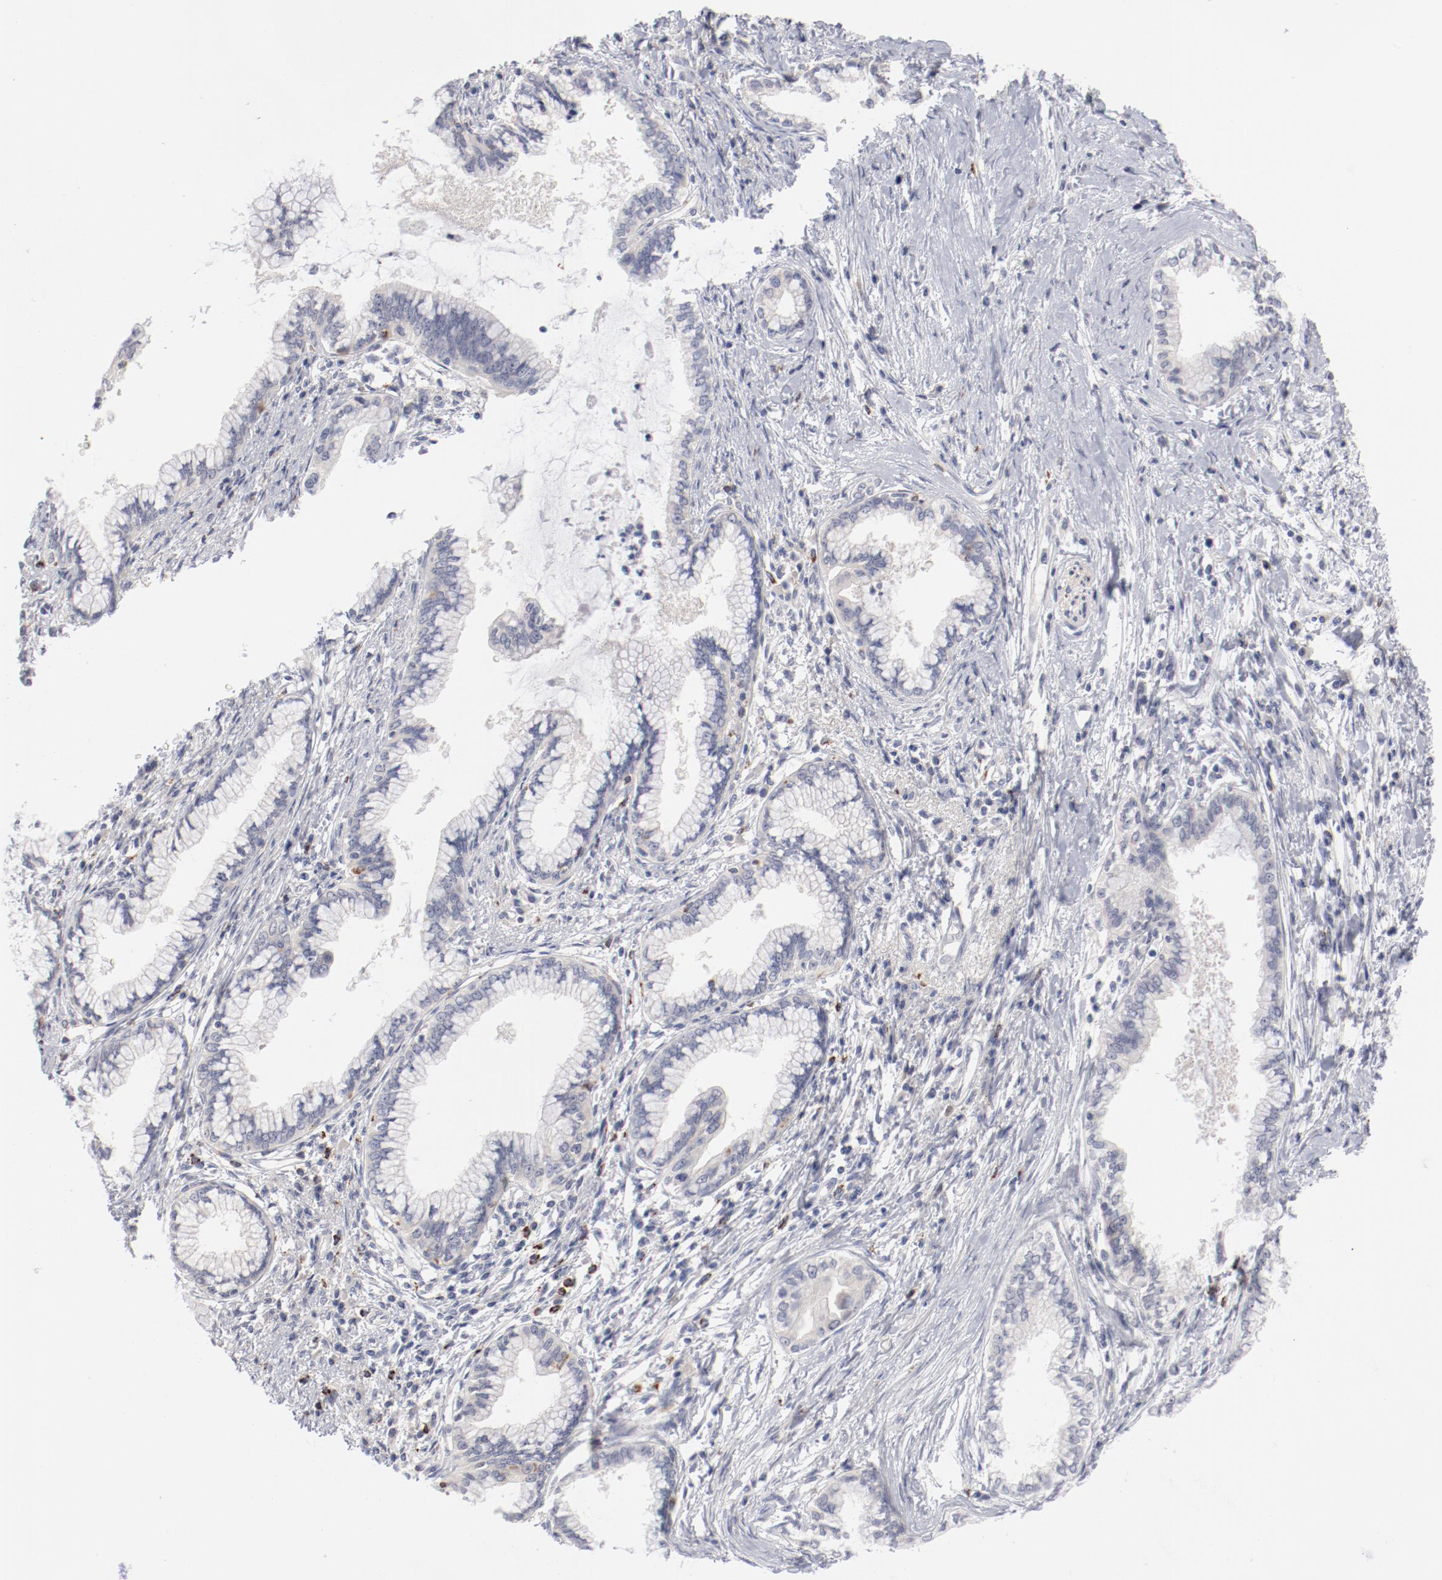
{"staining": {"intensity": "negative", "quantity": "none", "location": "none"}, "tissue": "pancreatic cancer", "cell_type": "Tumor cells", "image_type": "cancer", "snomed": [{"axis": "morphology", "description": "Adenocarcinoma, NOS"}, {"axis": "topography", "description": "Pancreas"}], "caption": "Human pancreatic cancer stained for a protein using immunohistochemistry (IHC) exhibits no positivity in tumor cells.", "gene": "SH3BGR", "patient": {"sex": "female", "age": 64}}